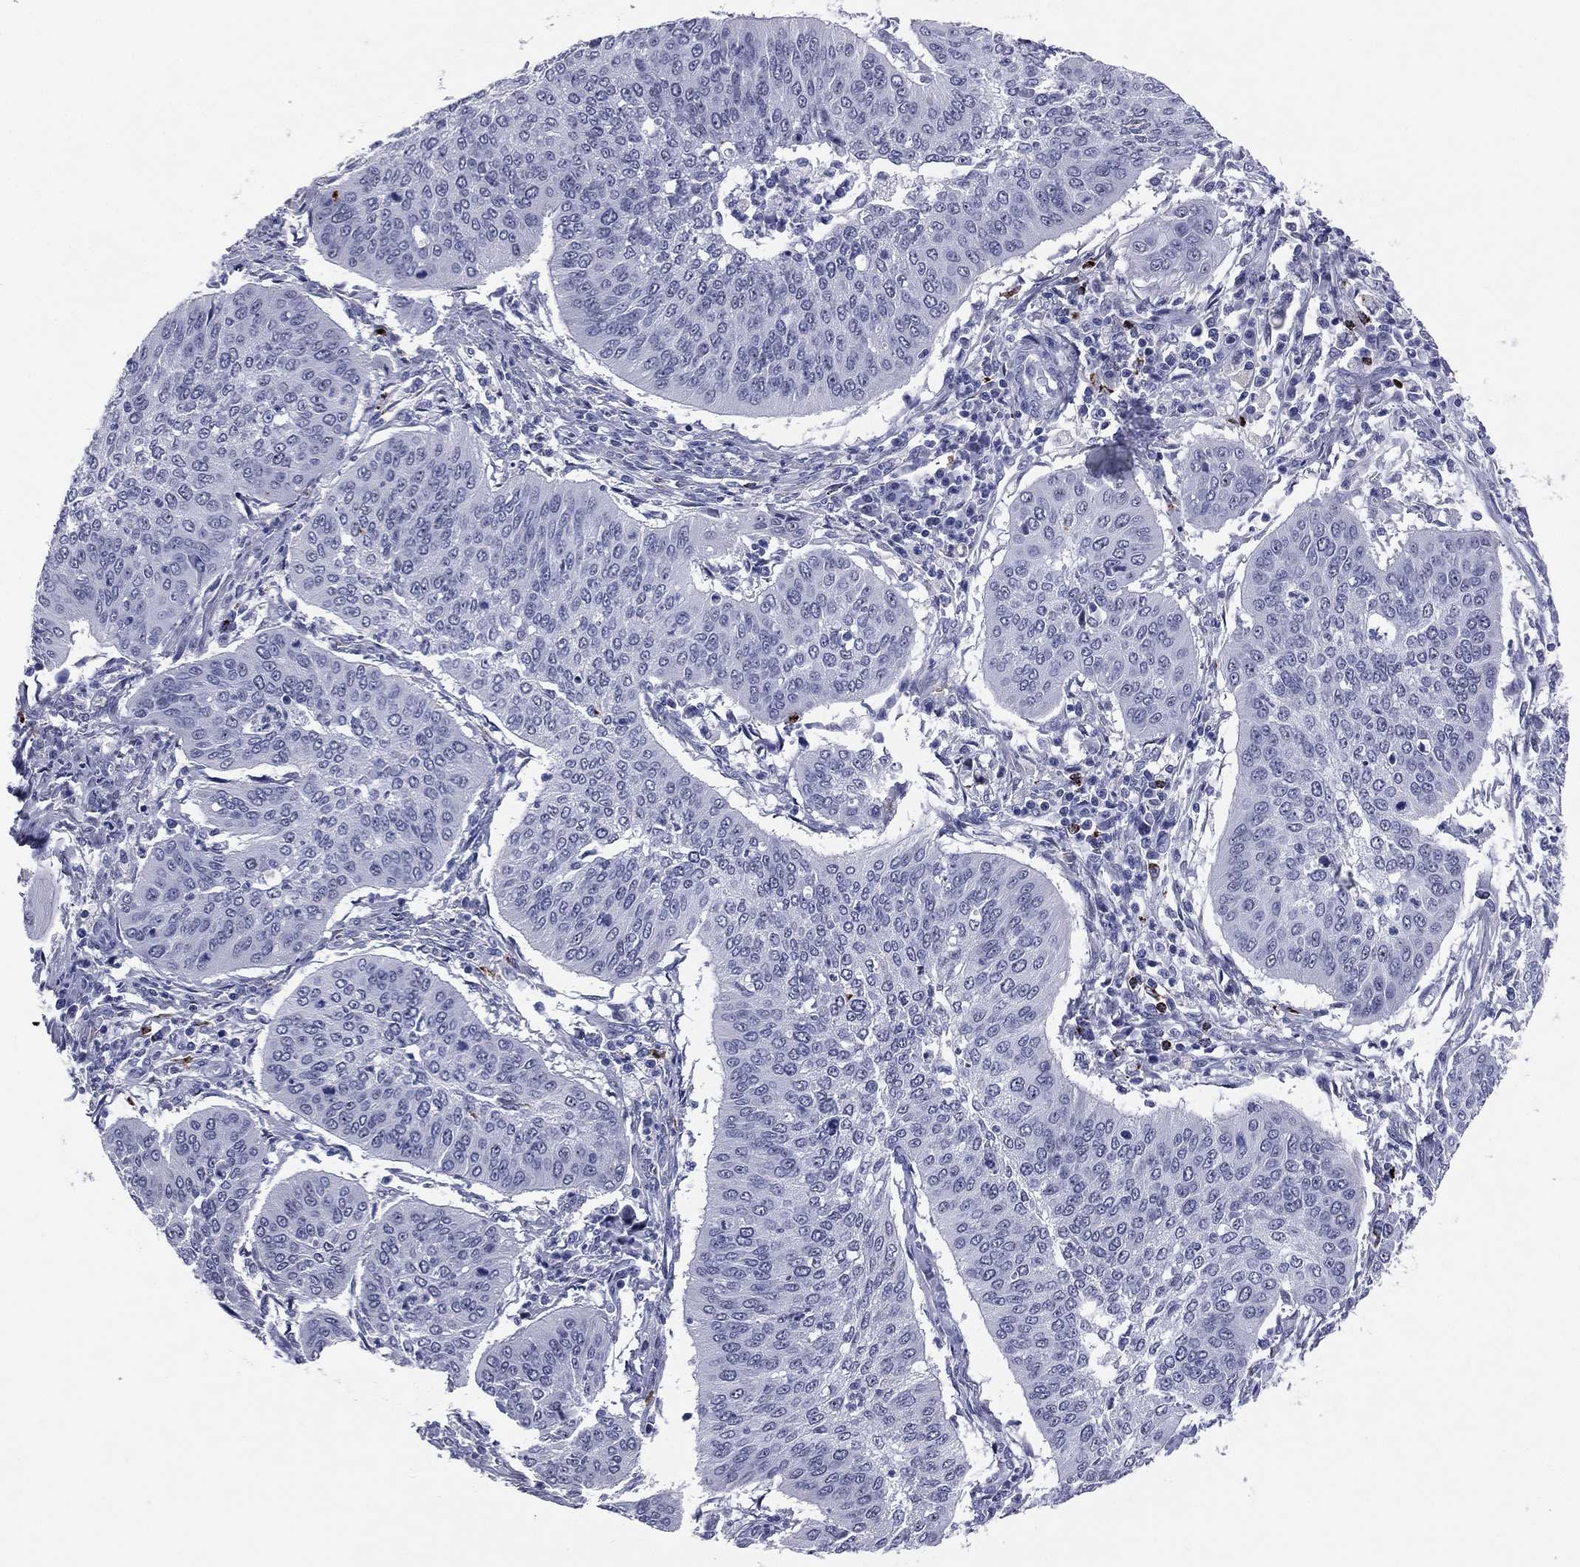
{"staining": {"intensity": "negative", "quantity": "none", "location": "none"}, "tissue": "cervical cancer", "cell_type": "Tumor cells", "image_type": "cancer", "snomed": [{"axis": "morphology", "description": "Normal tissue, NOS"}, {"axis": "morphology", "description": "Squamous cell carcinoma, NOS"}, {"axis": "topography", "description": "Cervix"}], "caption": "A high-resolution image shows immunohistochemistry staining of squamous cell carcinoma (cervical), which exhibits no significant staining in tumor cells.", "gene": "HLA-DOA", "patient": {"sex": "female", "age": 39}}